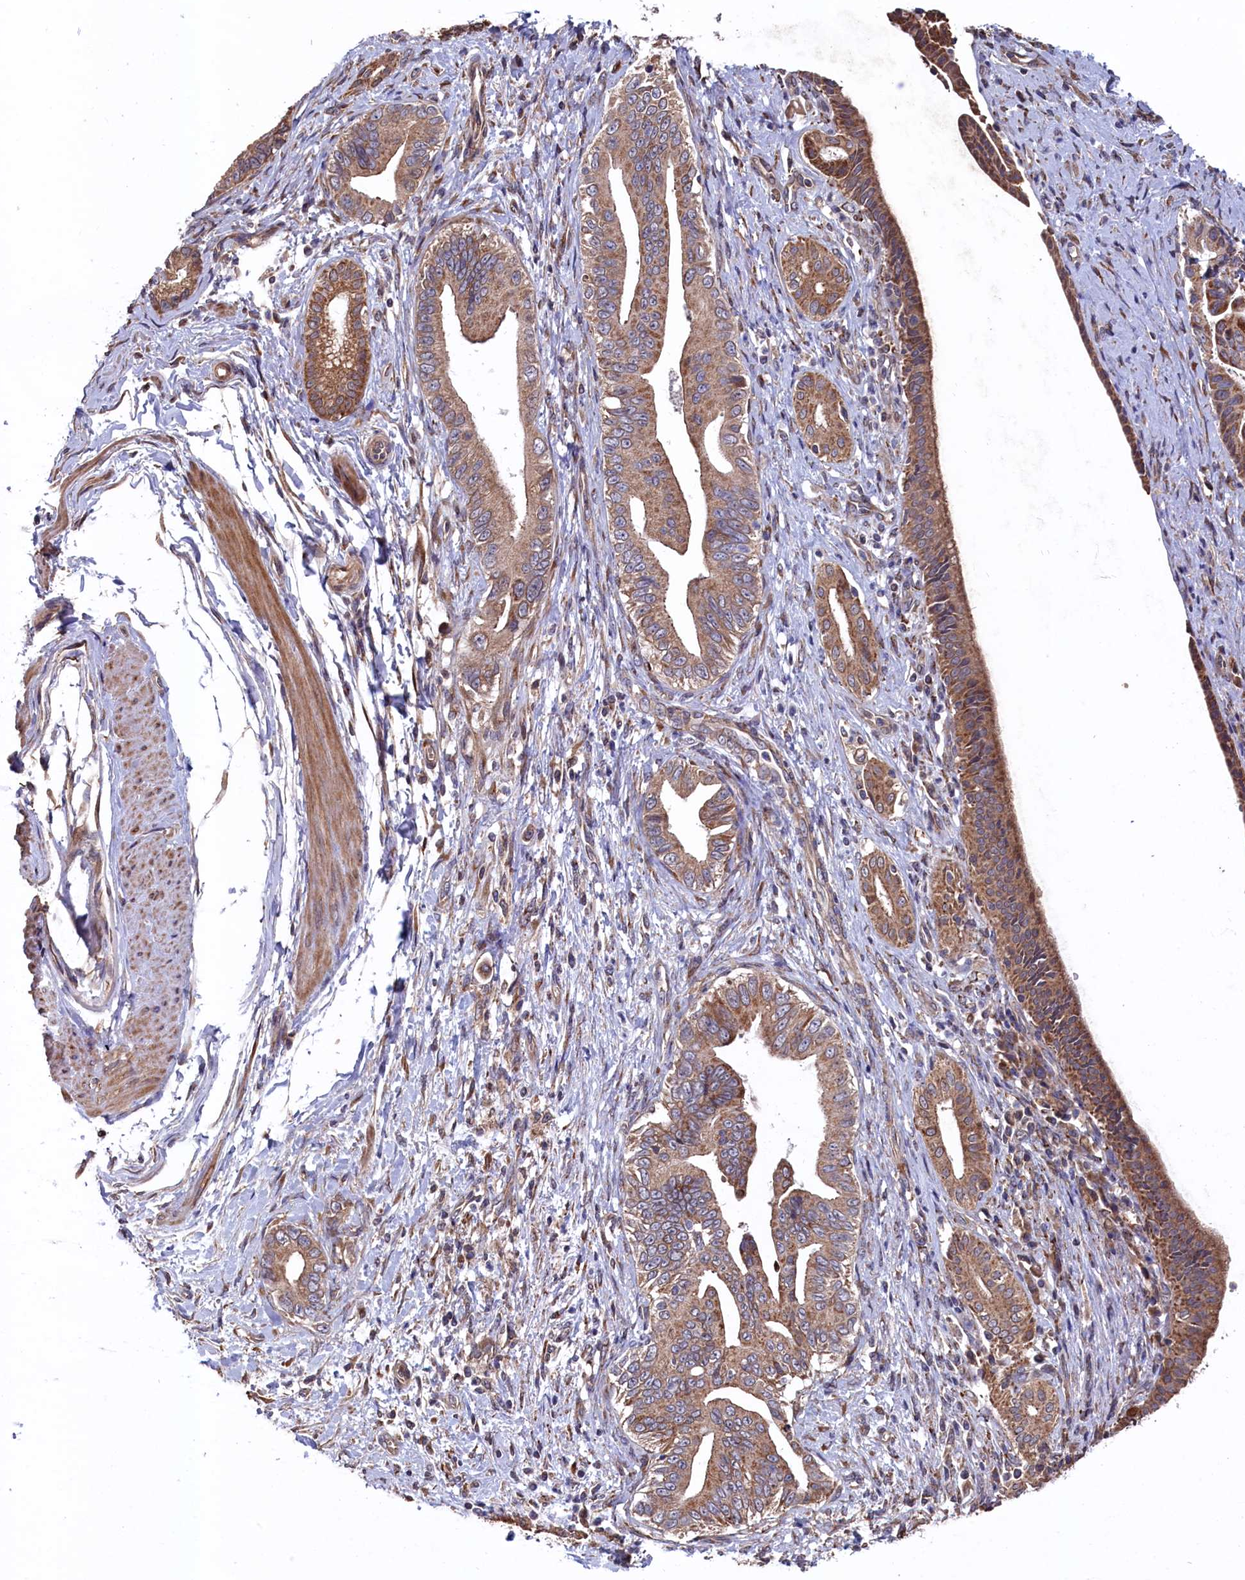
{"staining": {"intensity": "moderate", "quantity": ">75%", "location": "cytoplasmic/membranous"}, "tissue": "pancreatic cancer", "cell_type": "Tumor cells", "image_type": "cancer", "snomed": [{"axis": "morphology", "description": "Adenocarcinoma, NOS"}, {"axis": "topography", "description": "Pancreas"}], "caption": "Protein staining displays moderate cytoplasmic/membranous positivity in about >75% of tumor cells in pancreatic cancer (adenocarcinoma).", "gene": "SLC12A4", "patient": {"sex": "female", "age": 55}}